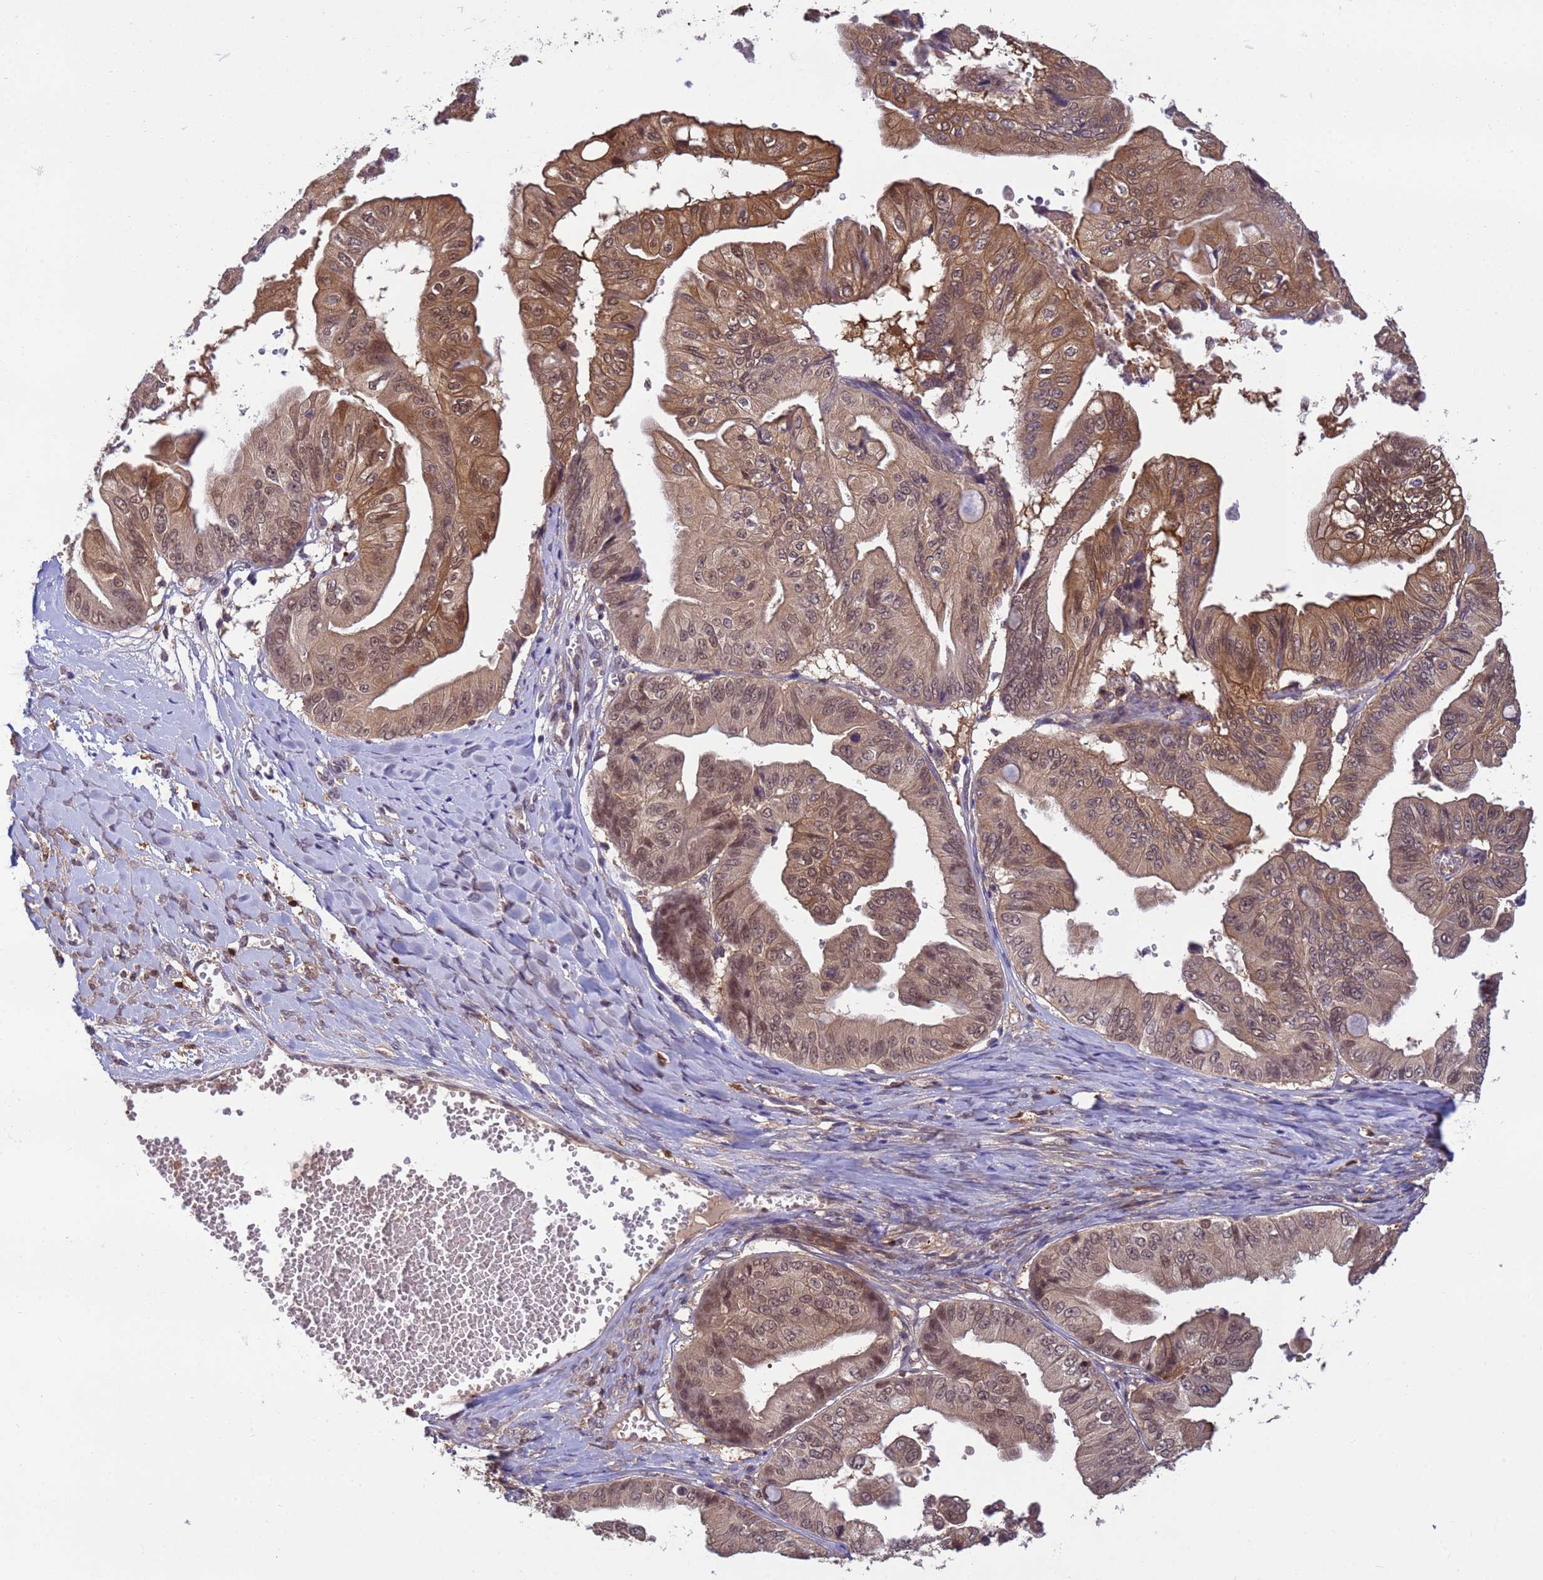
{"staining": {"intensity": "moderate", "quantity": ">75%", "location": "cytoplasmic/membranous,nuclear"}, "tissue": "ovarian cancer", "cell_type": "Tumor cells", "image_type": "cancer", "snomed": [{"axis": "morphology", "description": "Cystadenocarcinoma, mucinous, NOS"}, {"axis": "topography", "description": "Ovary"}], "caption": "Tumor cells reveal medium levels of moderate cytoplasmic/membranous and nuclear staining in about >75% of cells in human mucinous cystadenocarcinoma (ovarian).", "gene": "NPEPPS", "patient": {"sex": "female", "age": 61}}